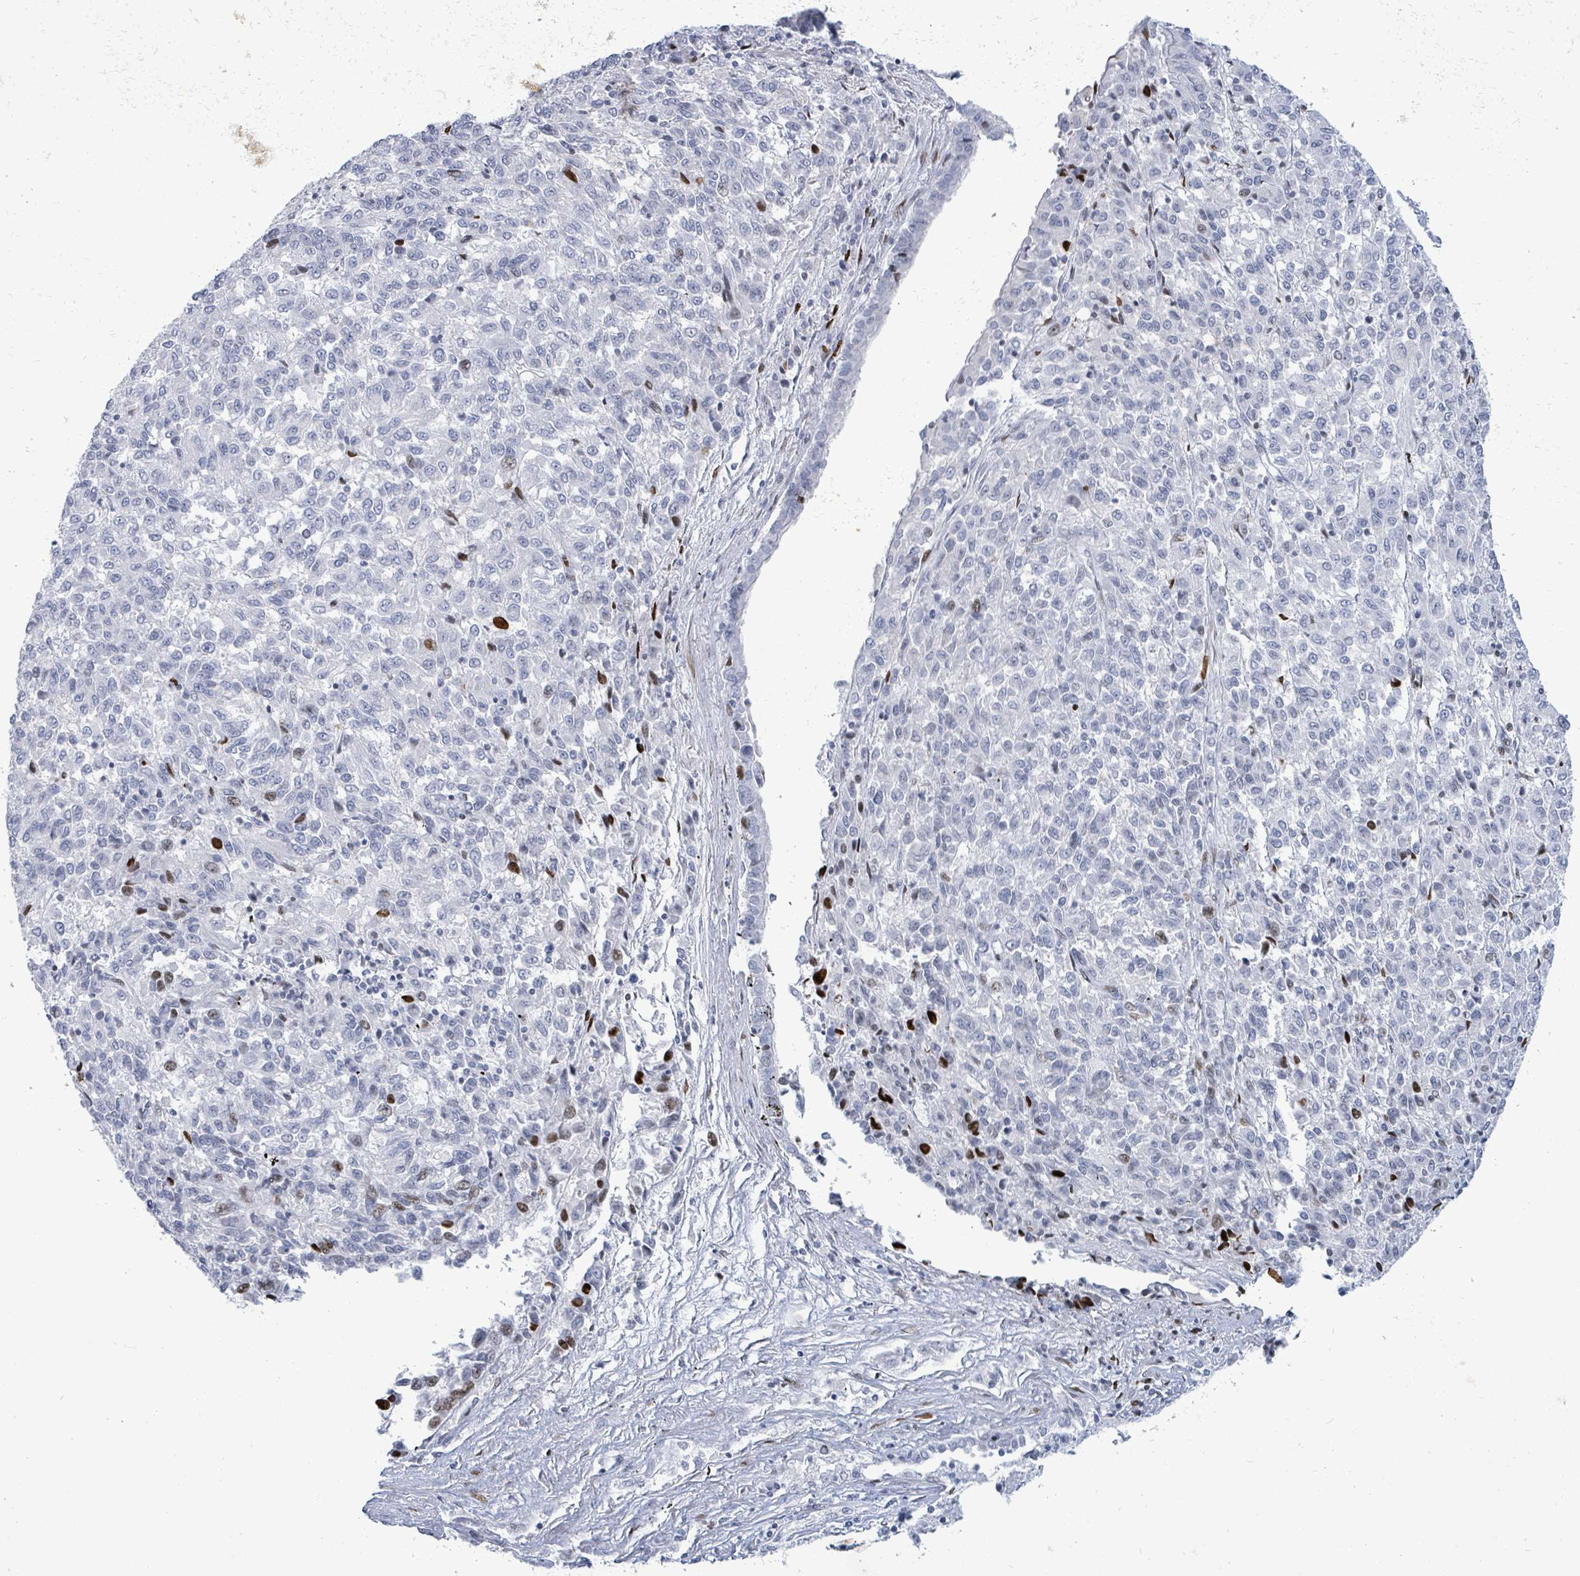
{"staining": {"intensity": "negative", "quantity": "none", "location": "none"}, "tissue": "melanoma", "cell_type": "Tumor cells", "image_type": "cancer", "snomed": [{"axis": "morphology", "description": "Malignant melanoma, Metastatic site"}, {"axis": "topography", "description": "Lung"}], "caption": "The IHC micrograph has no significant staining in tumor cells of malignant melanoma (metastatic site) tissue. The staining is performed using DAB (3,3'-diaminobenzidine) brown chromogen with nuclei counter-stained in using hematoxylin.", "gene": "MALL", "patient": {"sex": "male", "age": 64}}